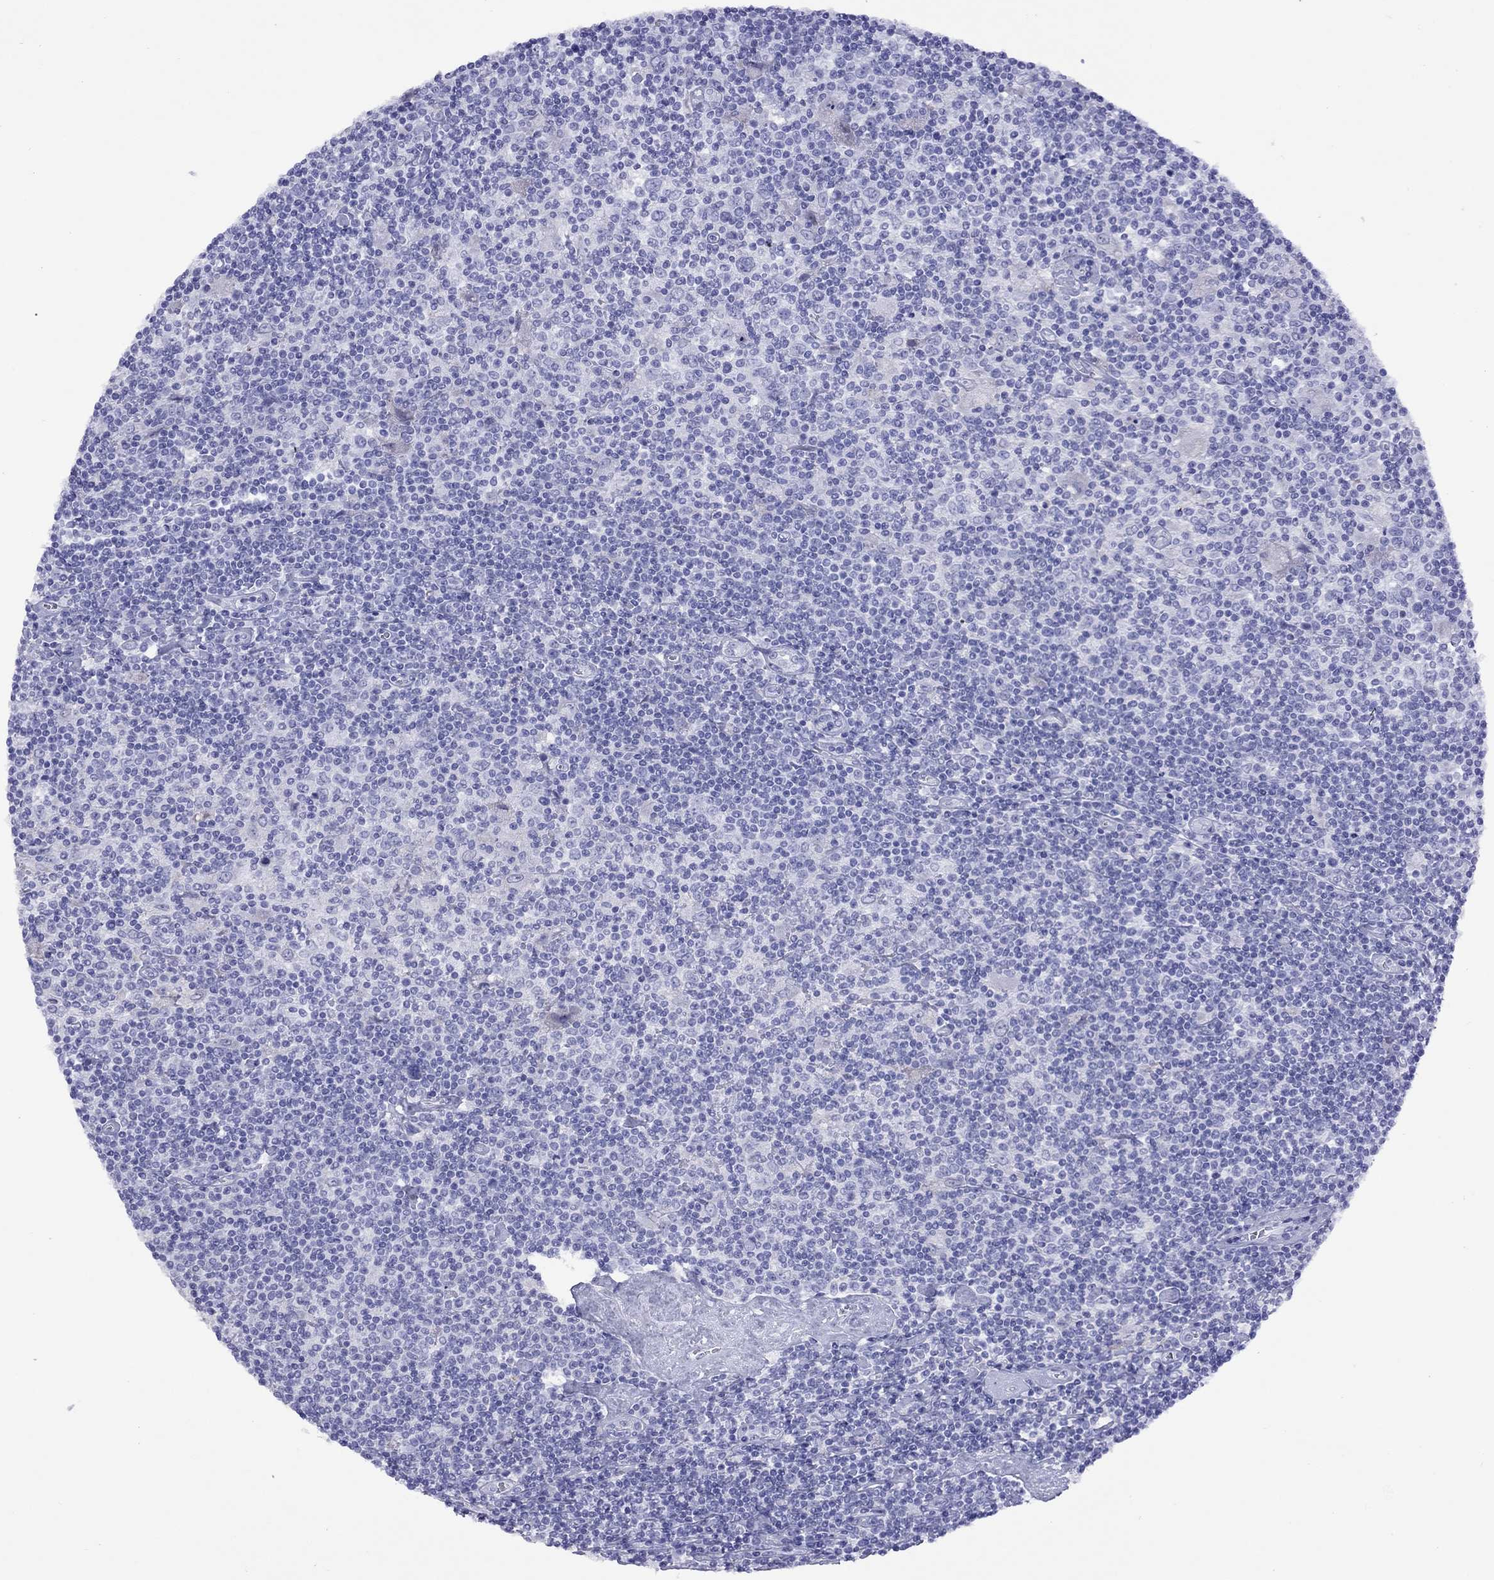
{"staining": {"intensity": "negative", "quantity": "none", "location": "none"}, "tissue": "lymphoma", "cell_type": "Tumor cells", "image_type": "cancer", "snomed": [{"axis": "morphology", "description": "Hodgkin's disease, NOS"}, {"axis": "topography", "description": "Lymph node"}], "caption": "An immunohistochemistry (IHC) histopathology image of Hodgkin's disease is shown. There is no staining in tumor cells of Hodgkin's disease. (IHC, brightfield microscopy, high magnification).", "gene": "SLC30A8", "patient": {"sex": "male", "age": 40}}